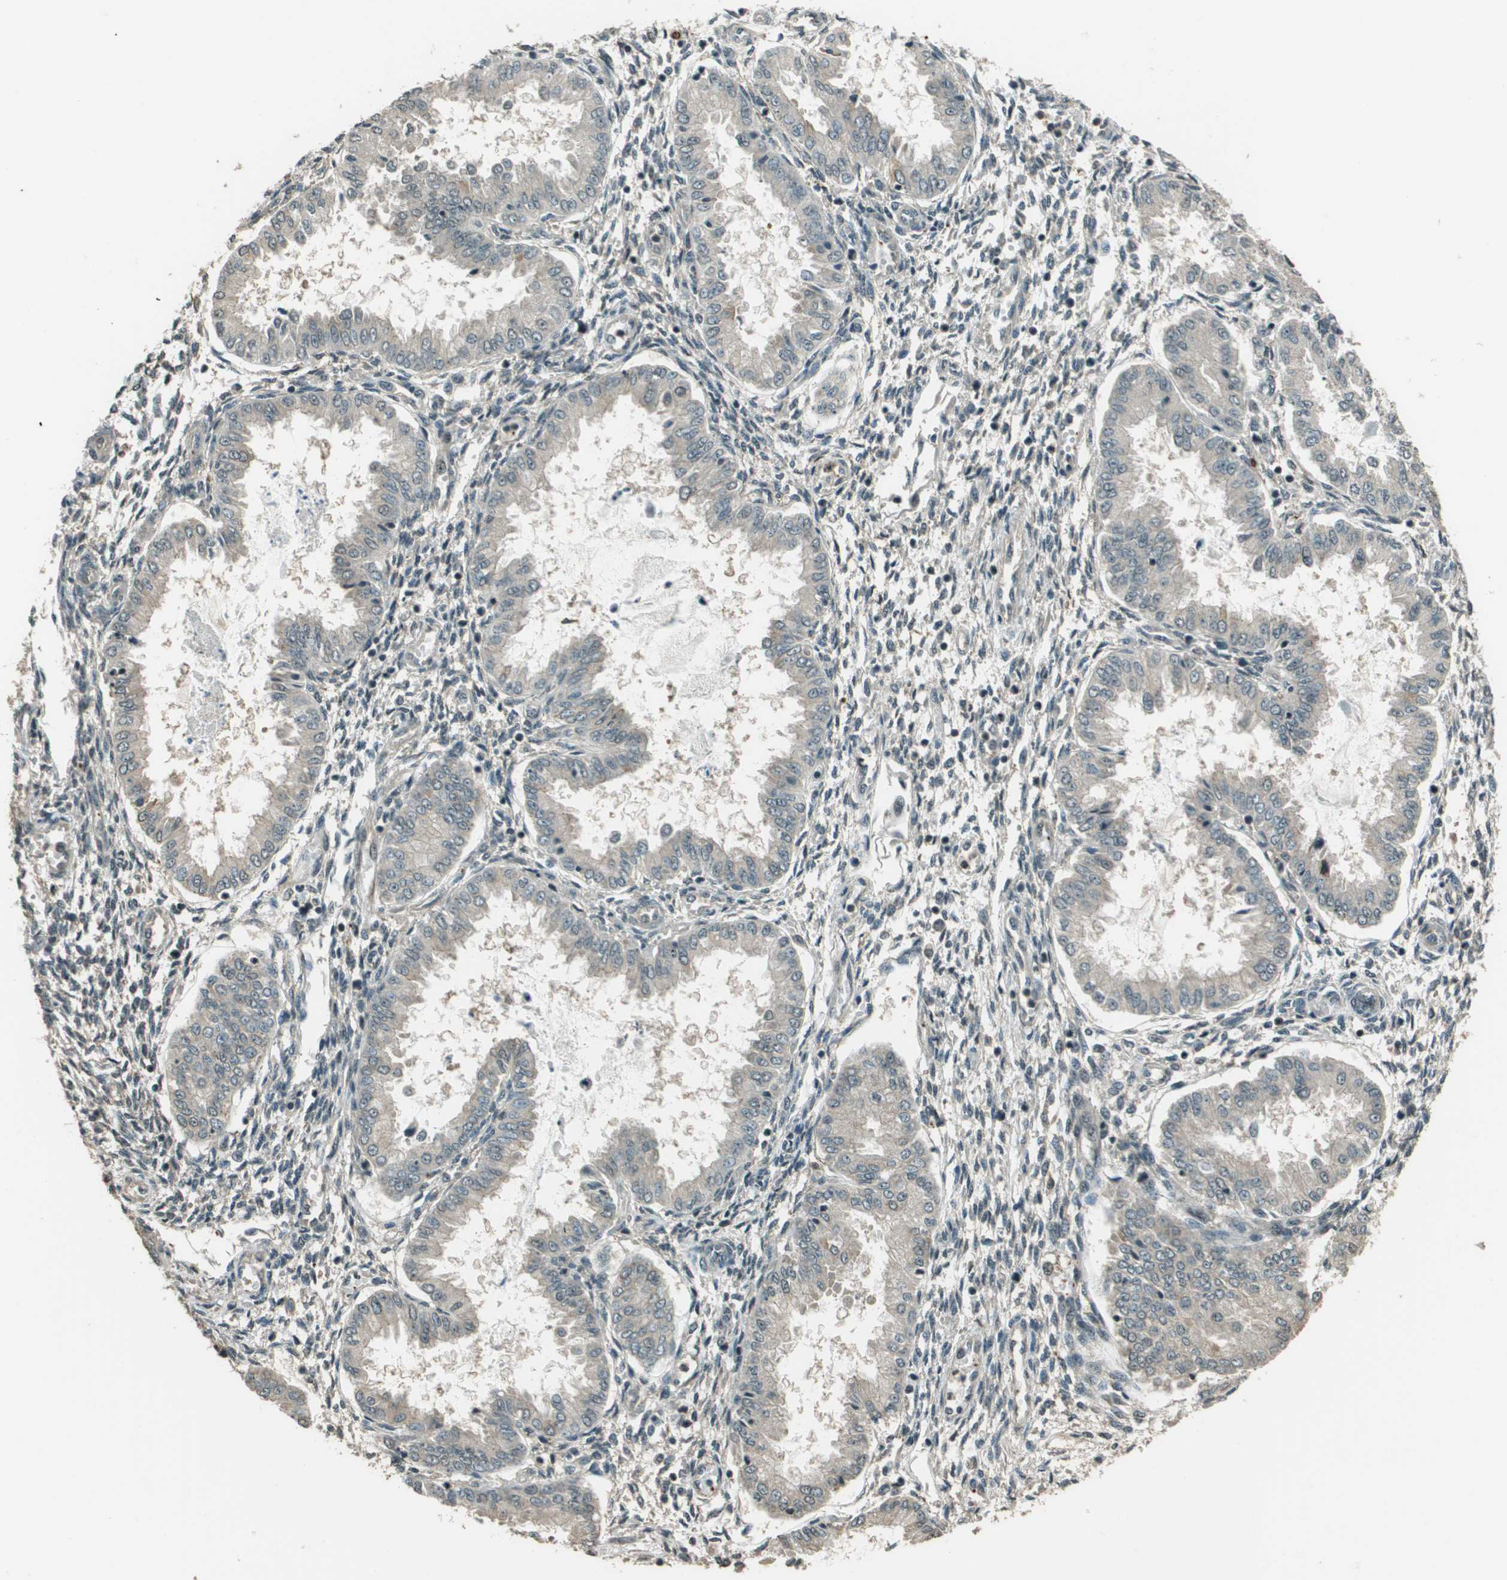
{"staining": {"intensity": "negative", "quantity": "none", "location": "none"}, "tissue": "endometrium", "cell_type": "Cells in endometrial stroma", "image_type": "normal", "snomed": [{"axis": "morphology", "description": "Normal tissue, NOS"}, {"axis": "topography", "description": "Endometrium"}], "caption": "The immunohistochemistry (IHC) image has no significant positivity in cells in endometrial stroma of endometrium.", "gene": "SDC3", "patient": {"sex": "female", "age": 33}}